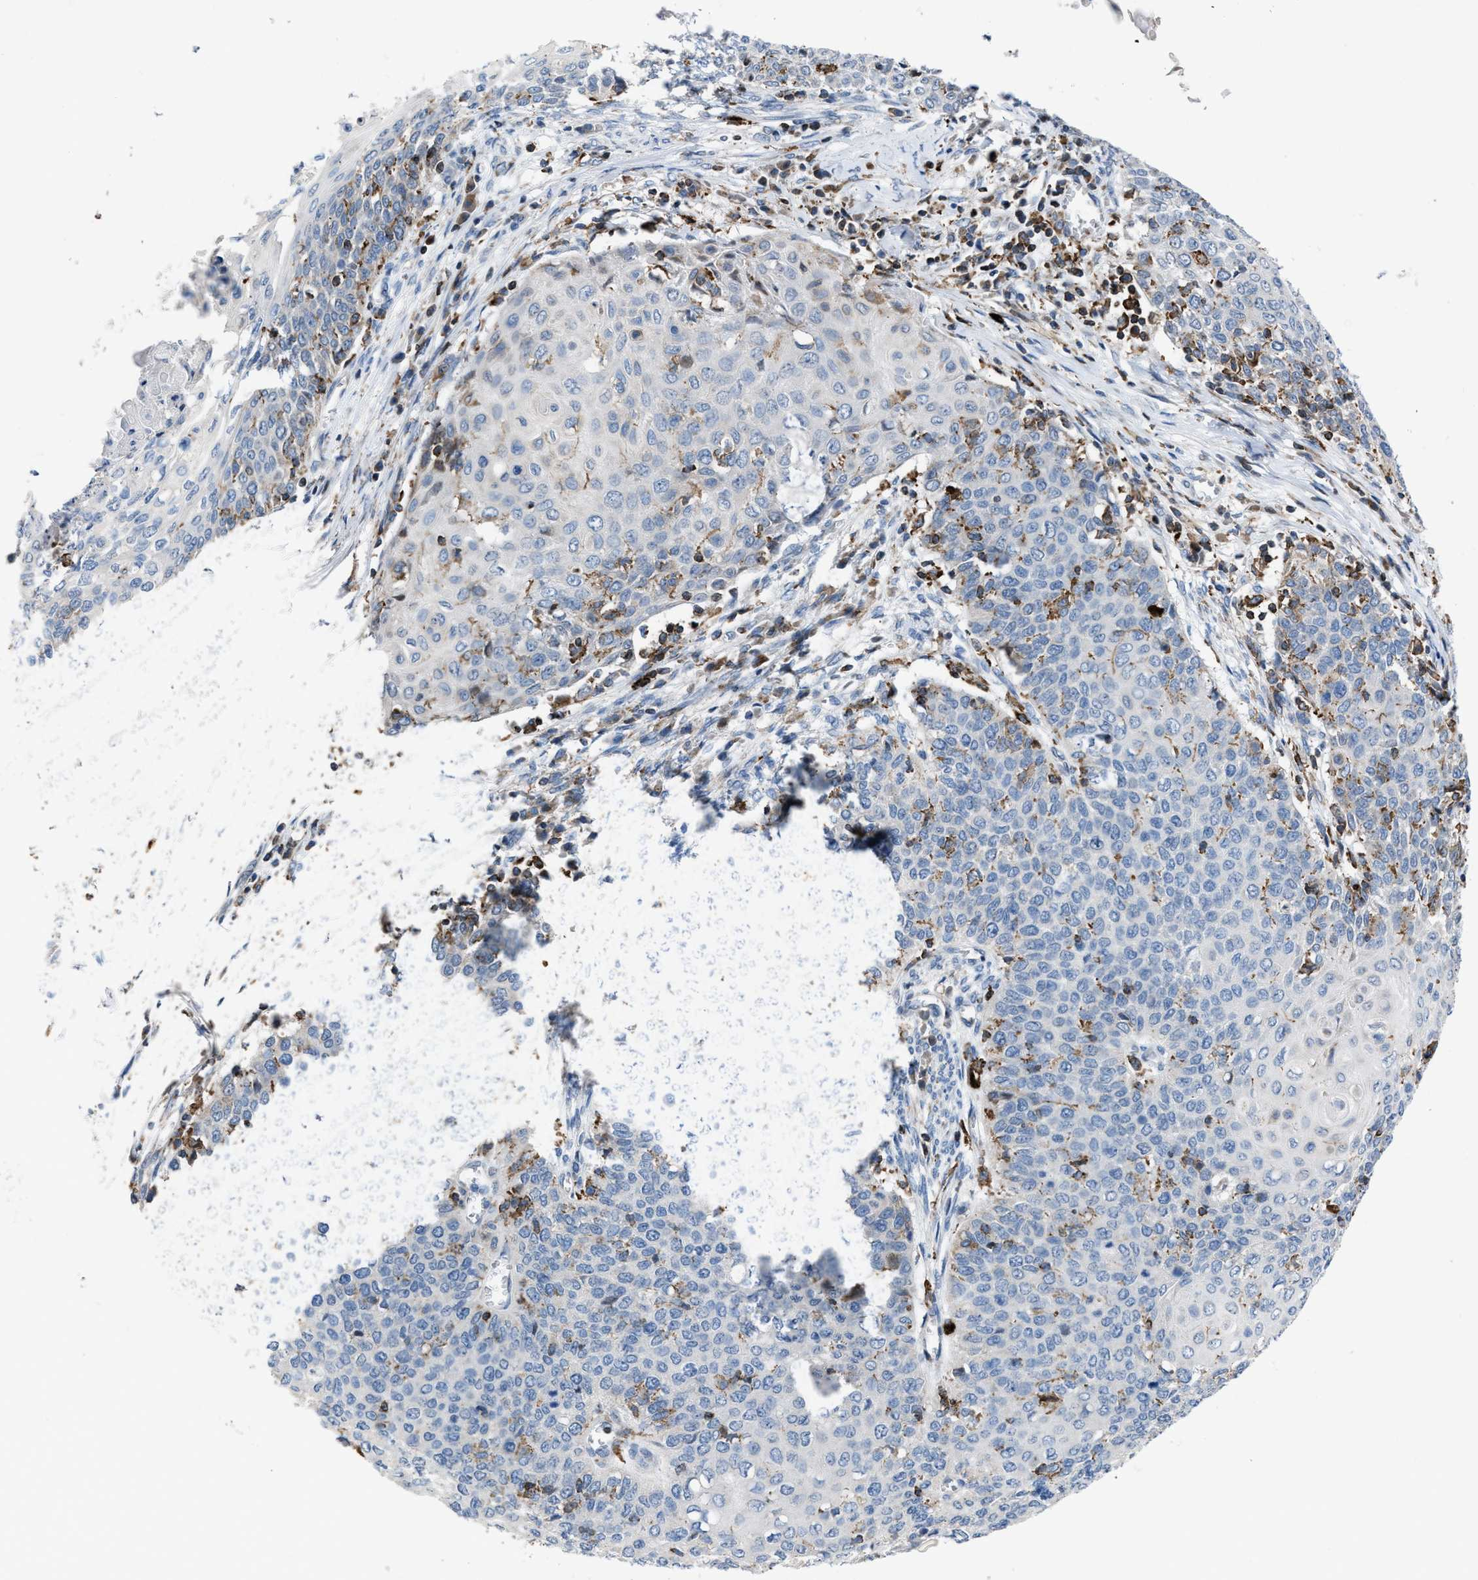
{"staining": {"intensity": "negative", "quantity": "none", "location": "none"}, "tissue": "cervical cancer", "cell_type": "Tumor cells", "image_type": "cancer", "snomed": [{"axis": "morphology", "description": "Squamous cell carcinoma, NOS"}, {"axis": "topography", "description": "Cervix"}], "caption": "The histopathology image exhibits no significant expression in tumor cells of cervical cancer (squamous cell carcinoma).", "gene": "ATP9A", "patient": {"sex": "female", "age": 39}}